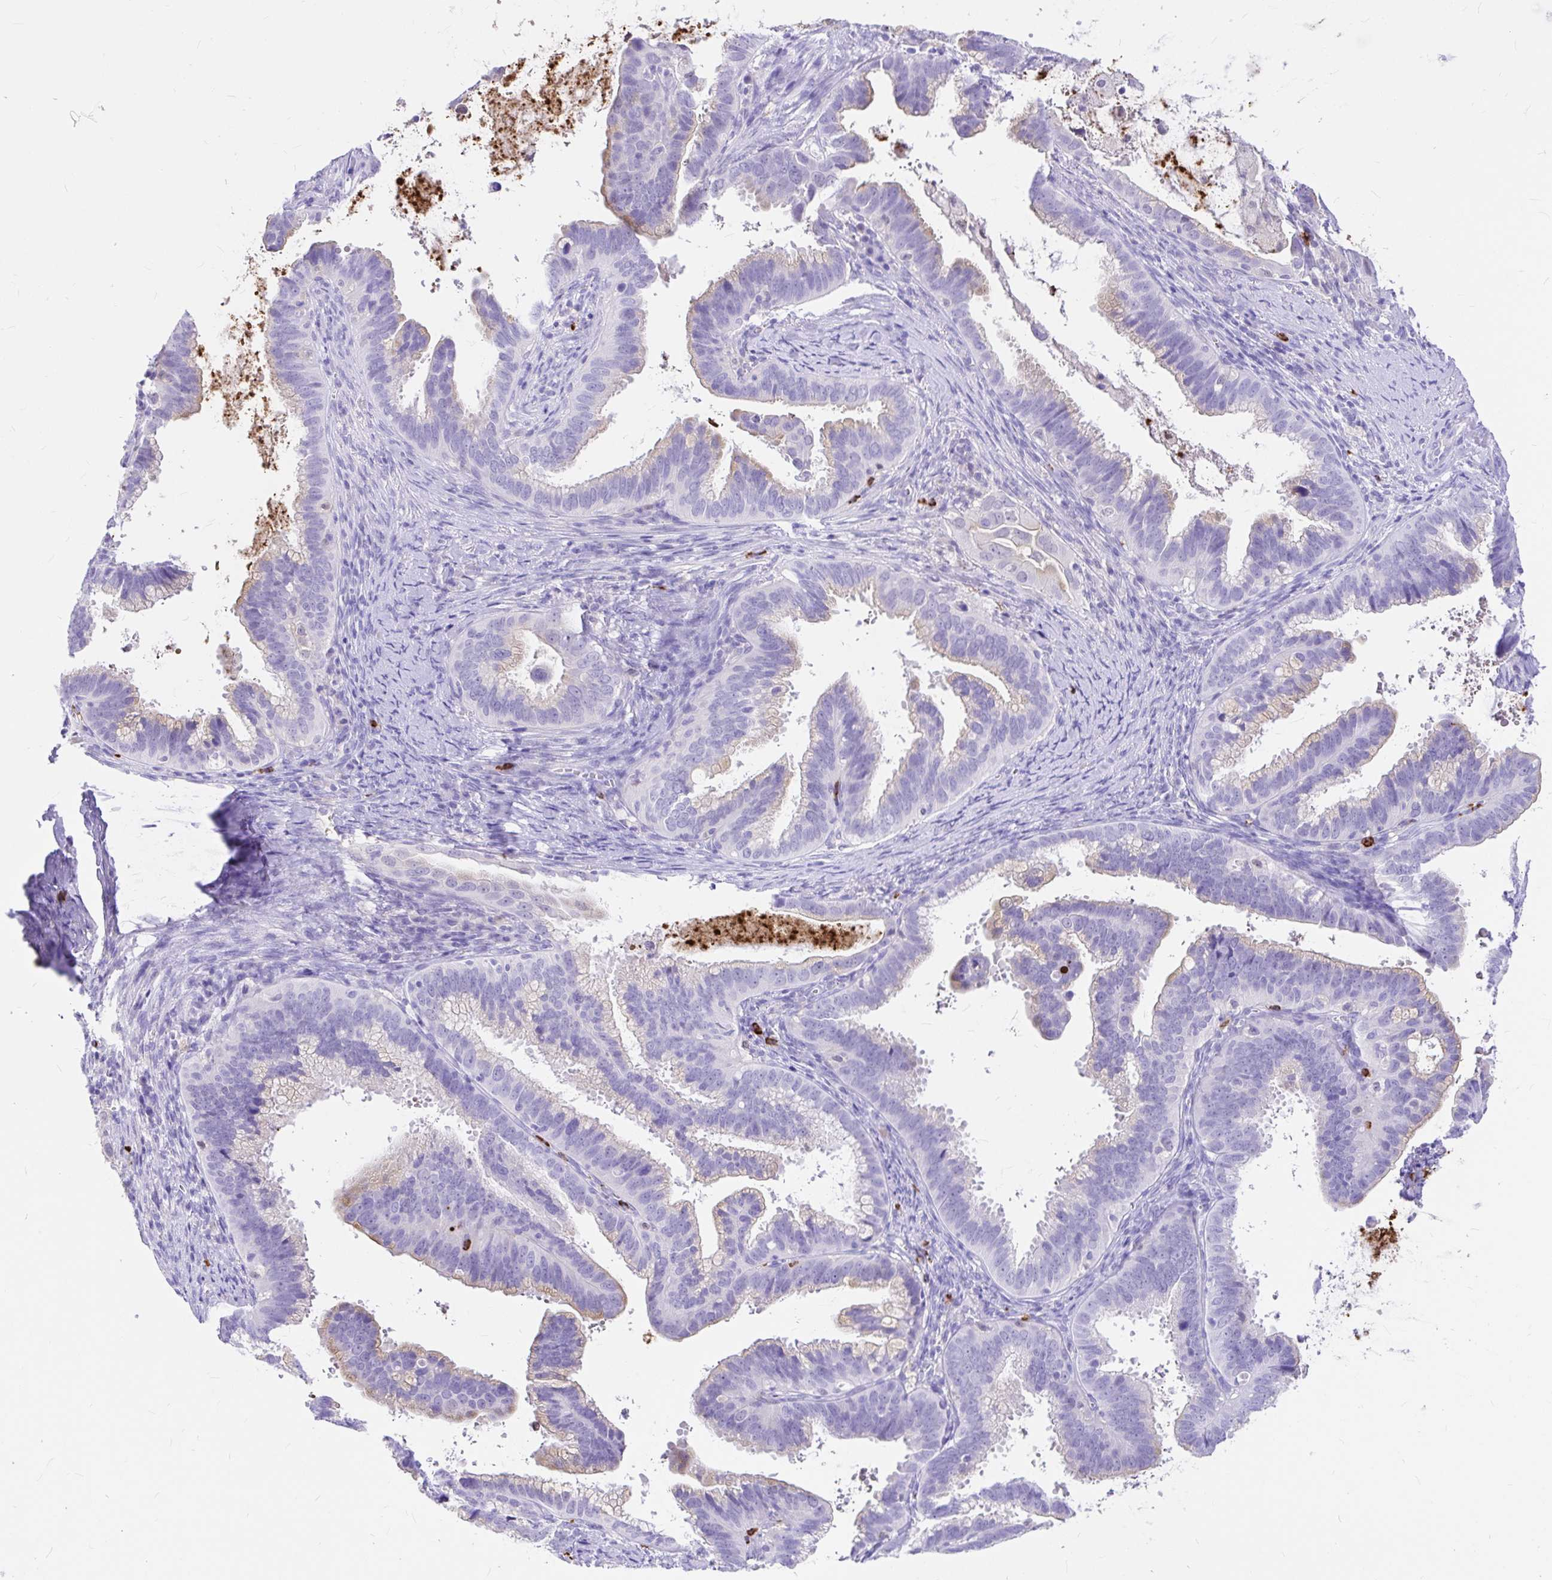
{"staining": {"intensity": "negative", "quantity": "none", "location": "none"}, "tissue": "cervical cancer", "cell_type": "Tumor cells", "image_type": "cancer", "snomed": [{"axis": "morphology", "description": "Adenocarcinoma, NOS"}, {"axis": "topography", "description": "Cervix"}], "caption": "This photomicrograph is of adenocarcinoma (cervical) stained with IHC to label a protein in brown with the nuclei are counter-stained blue. There is no positivity in tumor cells.", "gene": "CLEC1B", "patient": {"sex": "female", "age": 61}}